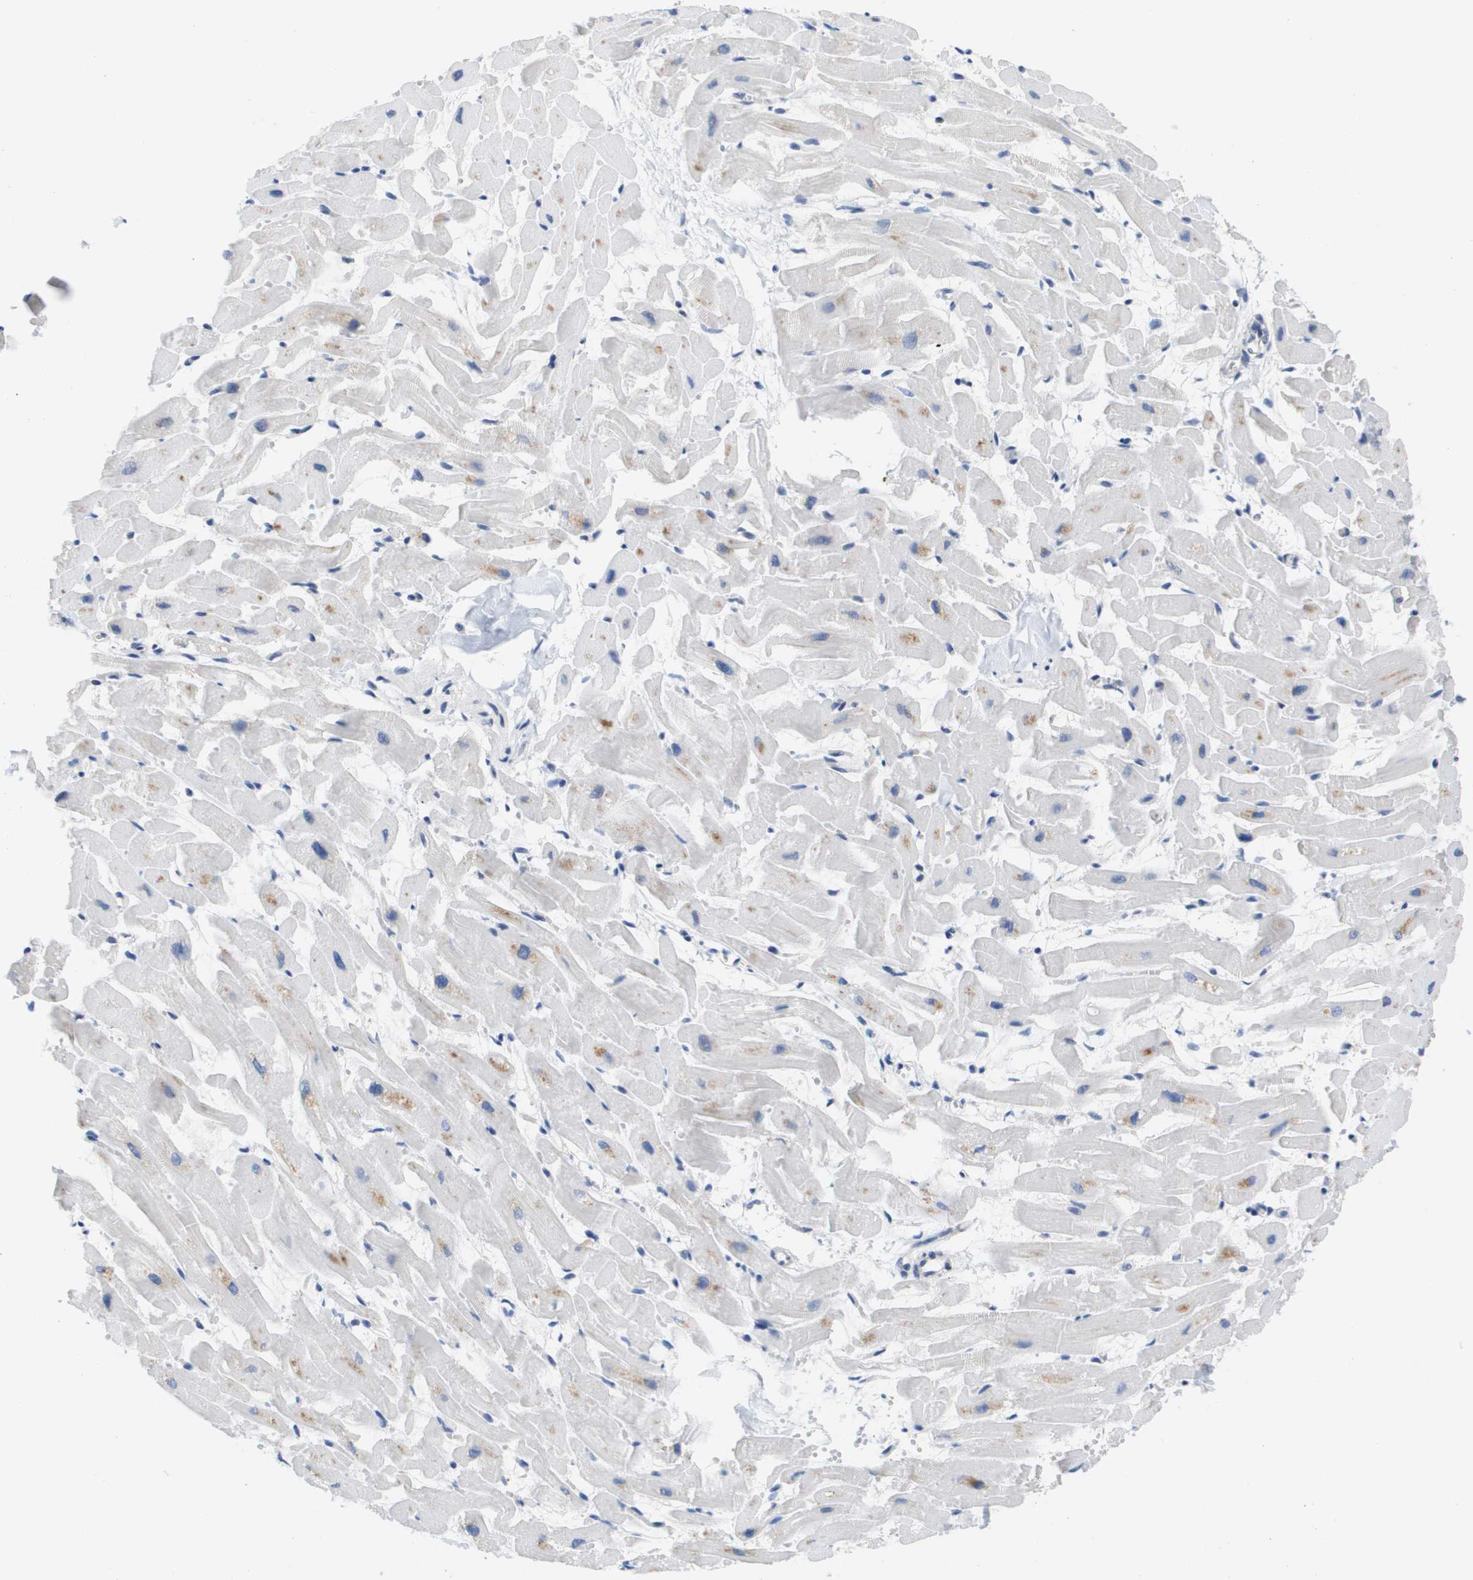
{"staining": {"intensity": "moderate", "quantity": "<25%", "location": "cytoplasmic/membranous"}, "tissue": "heart muscle", "cell_type": "Cardiomyocytes", "image_type": "normal", "snomed": [{"axis": "morphology", "description": "Normal tissue, NOS"}, {"axis": "topography", "description": "Heart"}], "caption": "Cardiomyocytes demonstrate low levels of moderate cytoplasmic/membranous positivity in about <25% of cells in benign human heart muscle.", "gene": "FKBP4", "patient": {"sex": "female", "age": 19}}